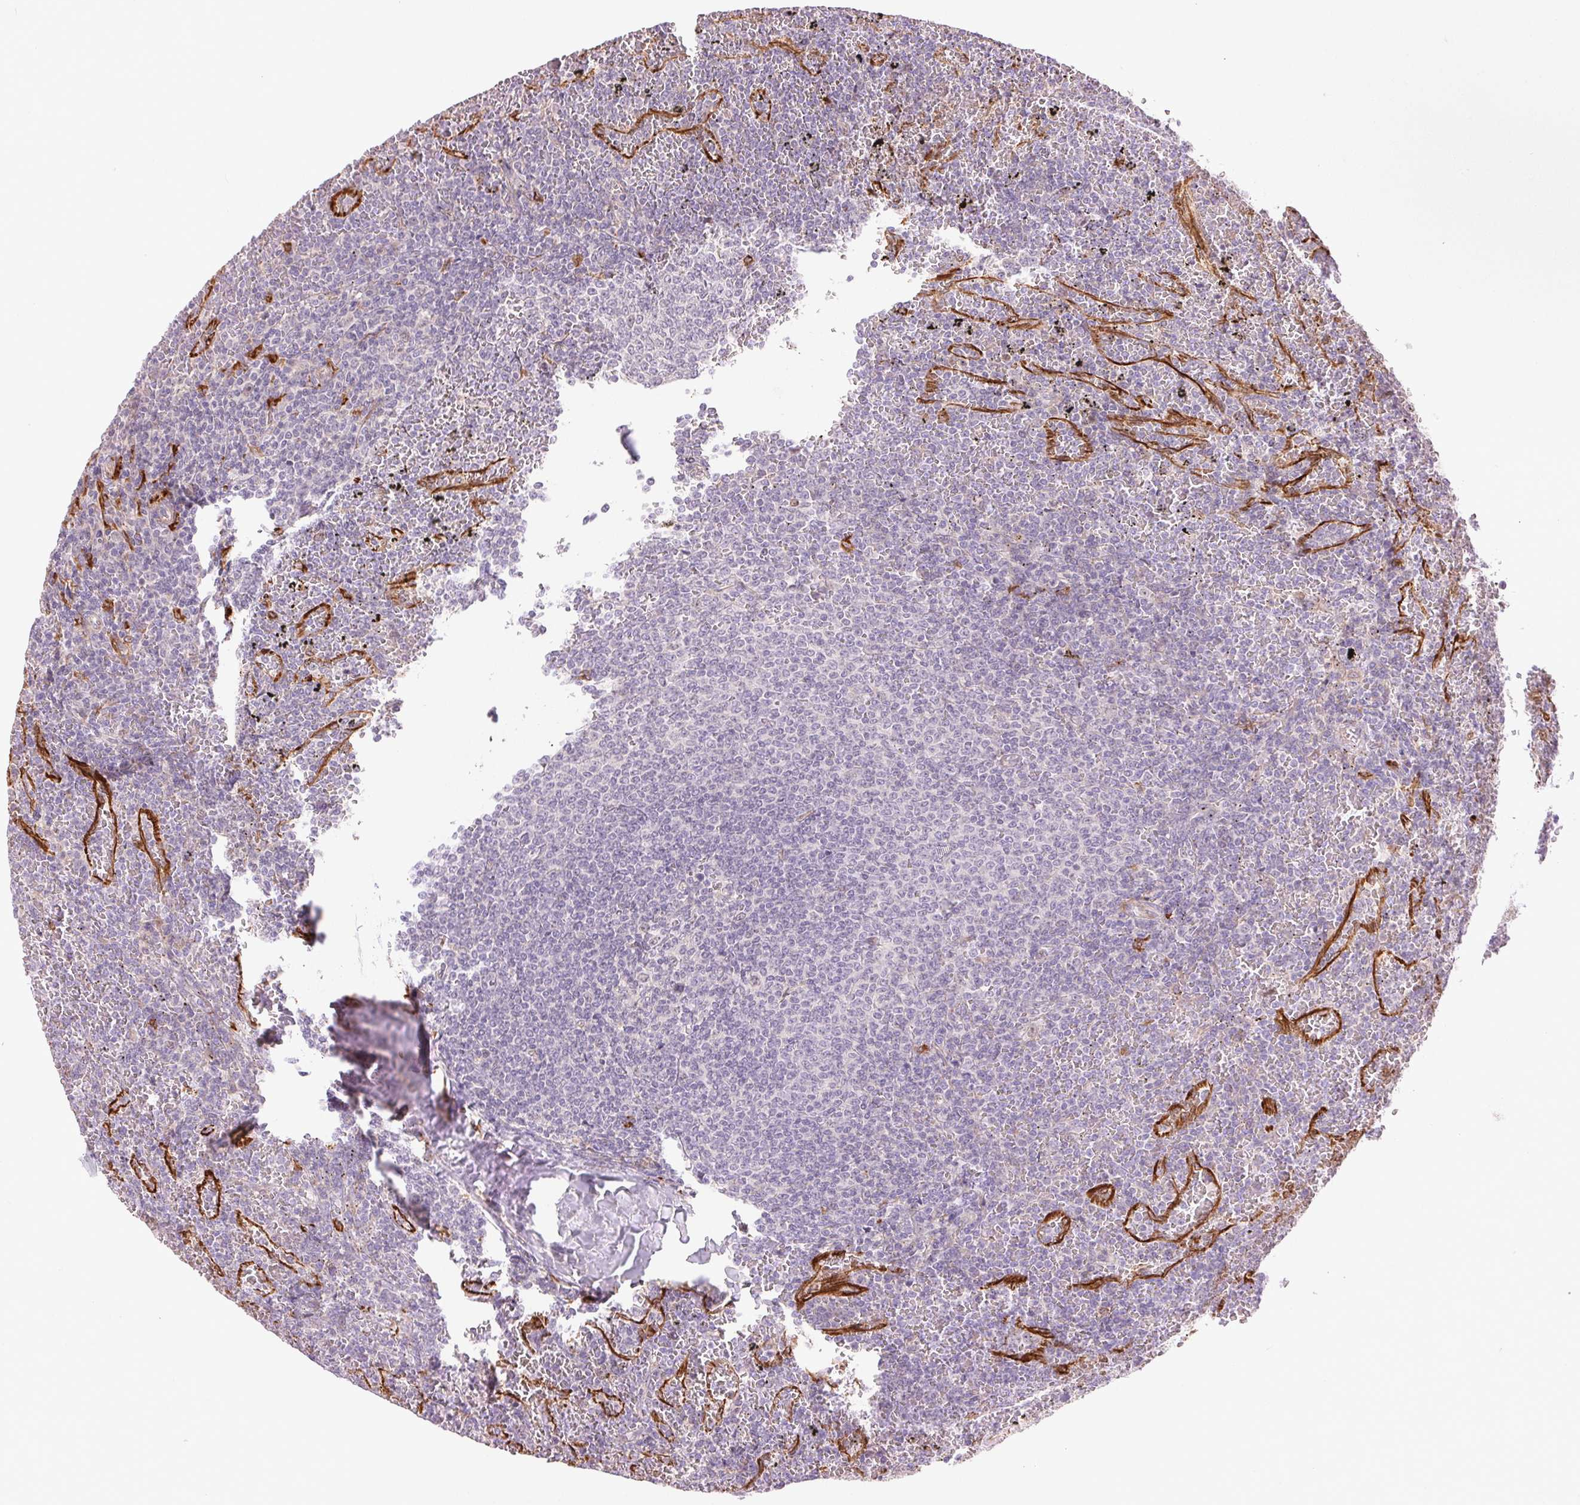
{"staining": {"intensity": "negative", "quantity": "none", "location": "none"}, "tissue": "lymphoma", "cell_type": "Tumor cells", "image_type": "cancer", "snomed": [{"axis": "morphology", "description": "Malignant lymphoma, non-Hodgkin's type, Low grade"}, {"axis": "topography", "description": "Spleen"}], "caption": "Immunohistochemistry (IHC) micrograph of malignant lymphoma, non-Hodgkin's type (low-grade) stained for a protein (brown), which shows no staining in tumor cells. (DAB (3,3'-diaminobenzidine) immunohistochemistry (IHC) visualized using brightfield microscopy, high magnification).", "gene": "METTL17", "patient": {"sex": "female", "age": 77}}